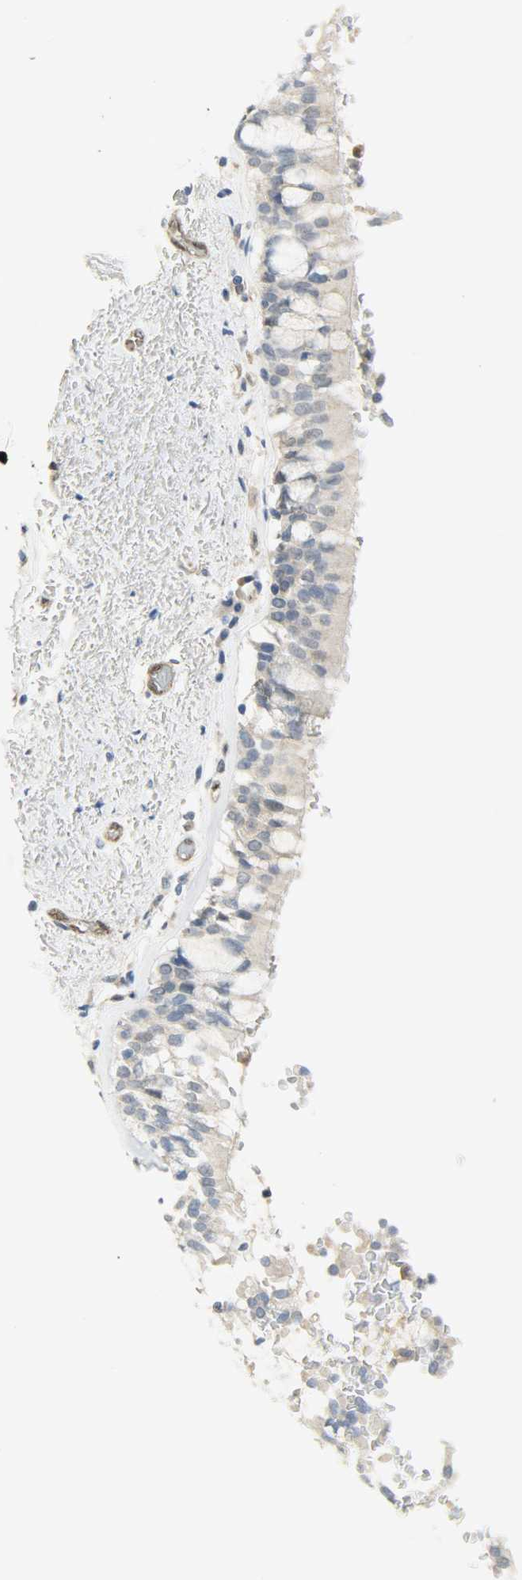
{"staining": {"intensity": "negative", "quantity": "none", "location": "none"}, "tissue": "bronchus", "cell_type": "Respiratory epithelial cells", "image_type": "normal", "snomed": [{"axis": "morphology", "description": "Normal tissue, NOS"}, {"axis": "morphology", "description": "Adenocarcinoma, NOS"}, {"axis": "topography", "description": "Bronchus"}, {"axis": "topography", "description": "Lung"}], "caption": "The histopathology image exhibits no staining of respiratory epithelial cells in unremarkable bronchus.", "gene": "FKBP1A", "patient": {"sex": "male", "age": 71}}